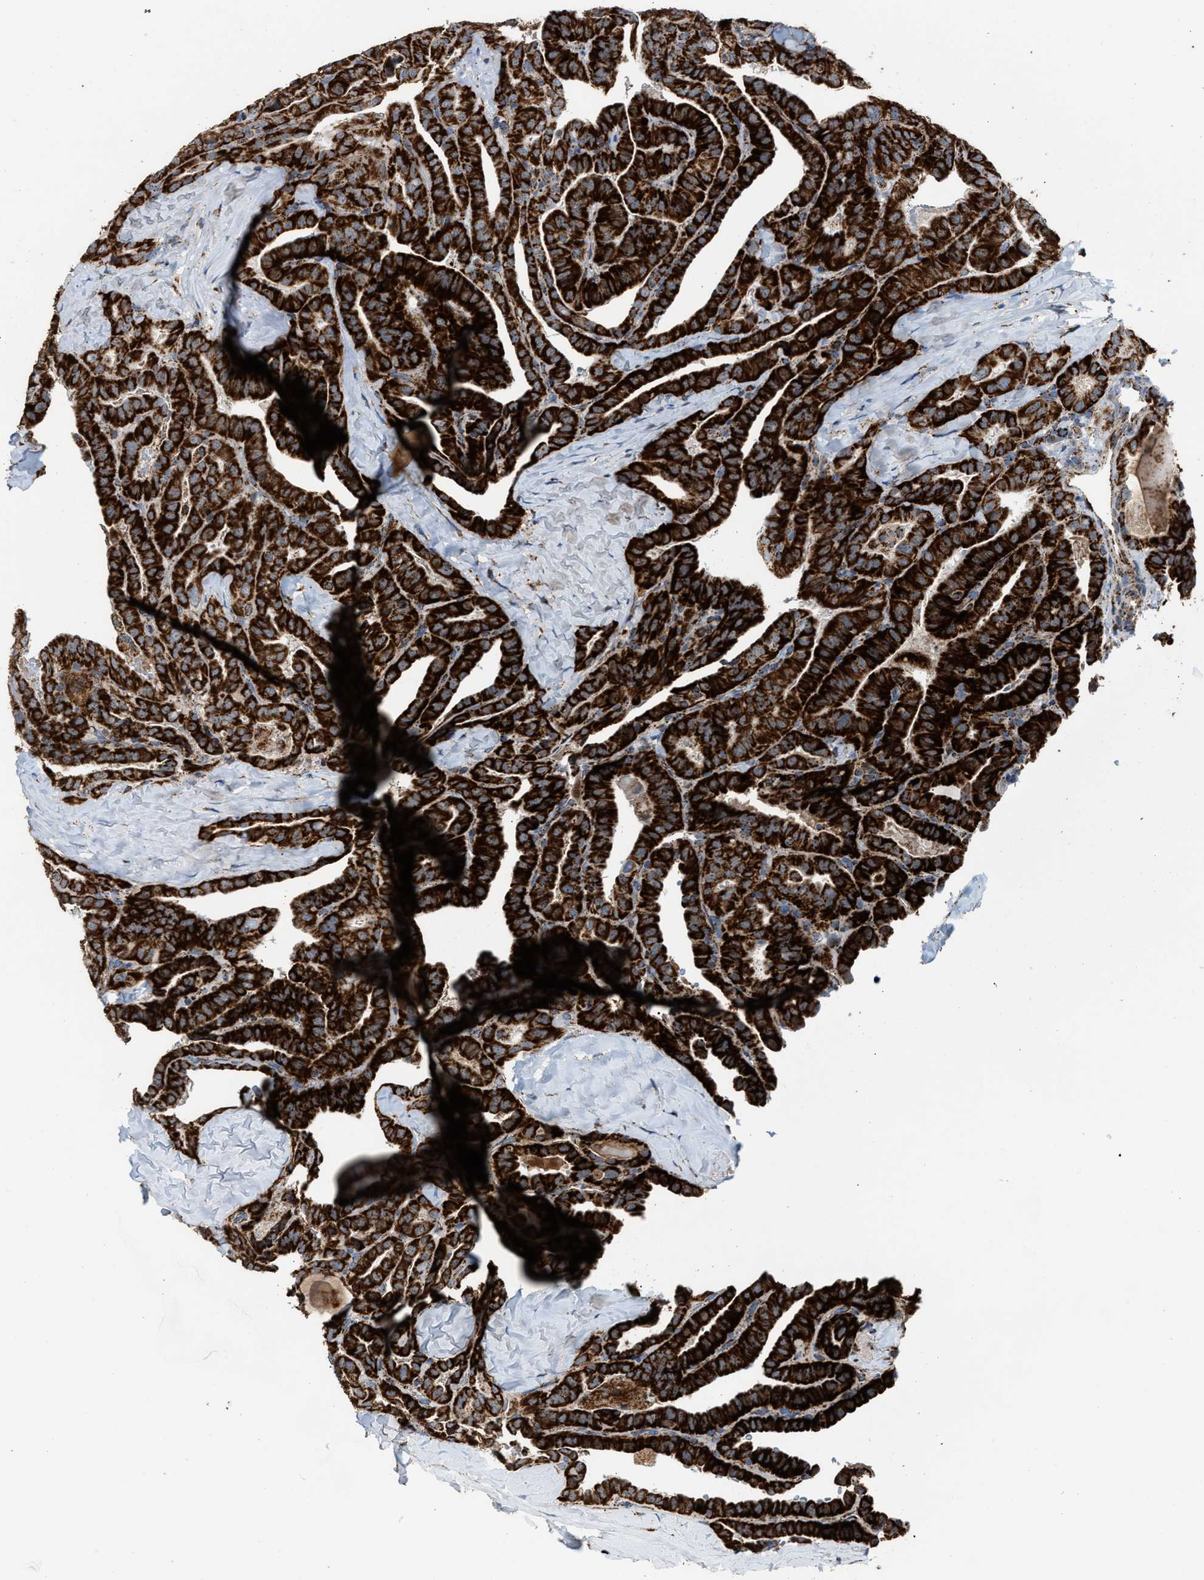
{"staining": {"intensity": "strong", "quantity": ">75%", "location": "cytoplasmic/membranous"}, "tissue": "thyroid cancer", "cell_type": "Tumor cells", "image_type": "cancer", "snomed": [{"axis": "morphology", "description": "Papillary adenocarcinoma, NOS"}, {"axis": "topography", "description": "Thyroid gland"}], "caption": "Protein expression analysis of thyroid cancer (papillary adenocarcinoma) demonstrates strong cytoplasmic/membranous positivity in approximately >75% of tumor cells.", "gene": "PMPCA", "patient": {"sex": "male", "age": 77}}